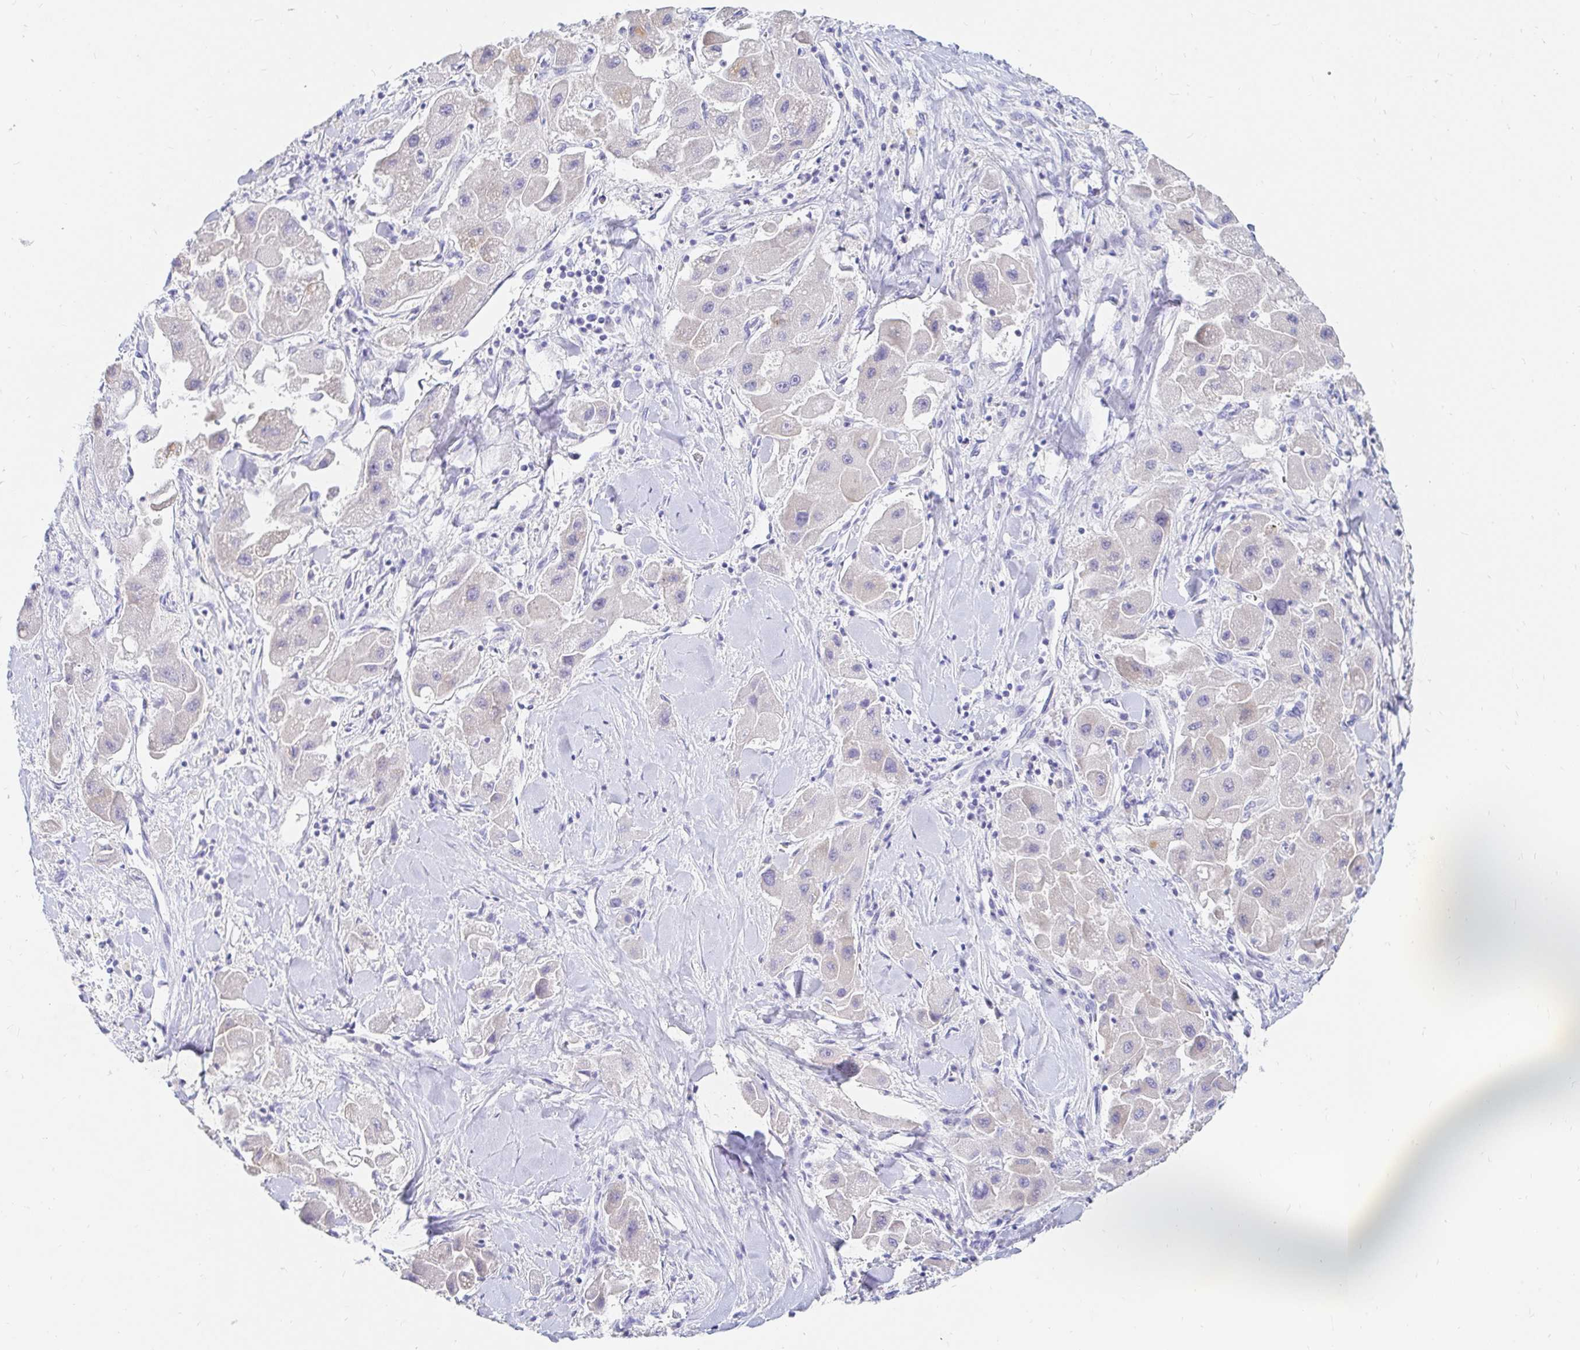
{"staining": {"intensity": "negative", "quantity": "none", "location": "none"}, "tissue": "liver cancer", "cell_type": "Tumor cells", "image_type": "cancer", "snomed": [{"axis": "morphology", "description": "Carcinoma, Hepatocellular, NOS"}, {"axis": "topography", "description": "Liver"}], "caption": "A high-resolution photomicrograph shows immunohistochemistry staining of liver cancer (hepatocellular carcinoma), which displays no significant positivity in tumor cells. Nuclei are stained in blue.", "gene": "NR2E1", "patient": {"sex": "male", "age": 24}}